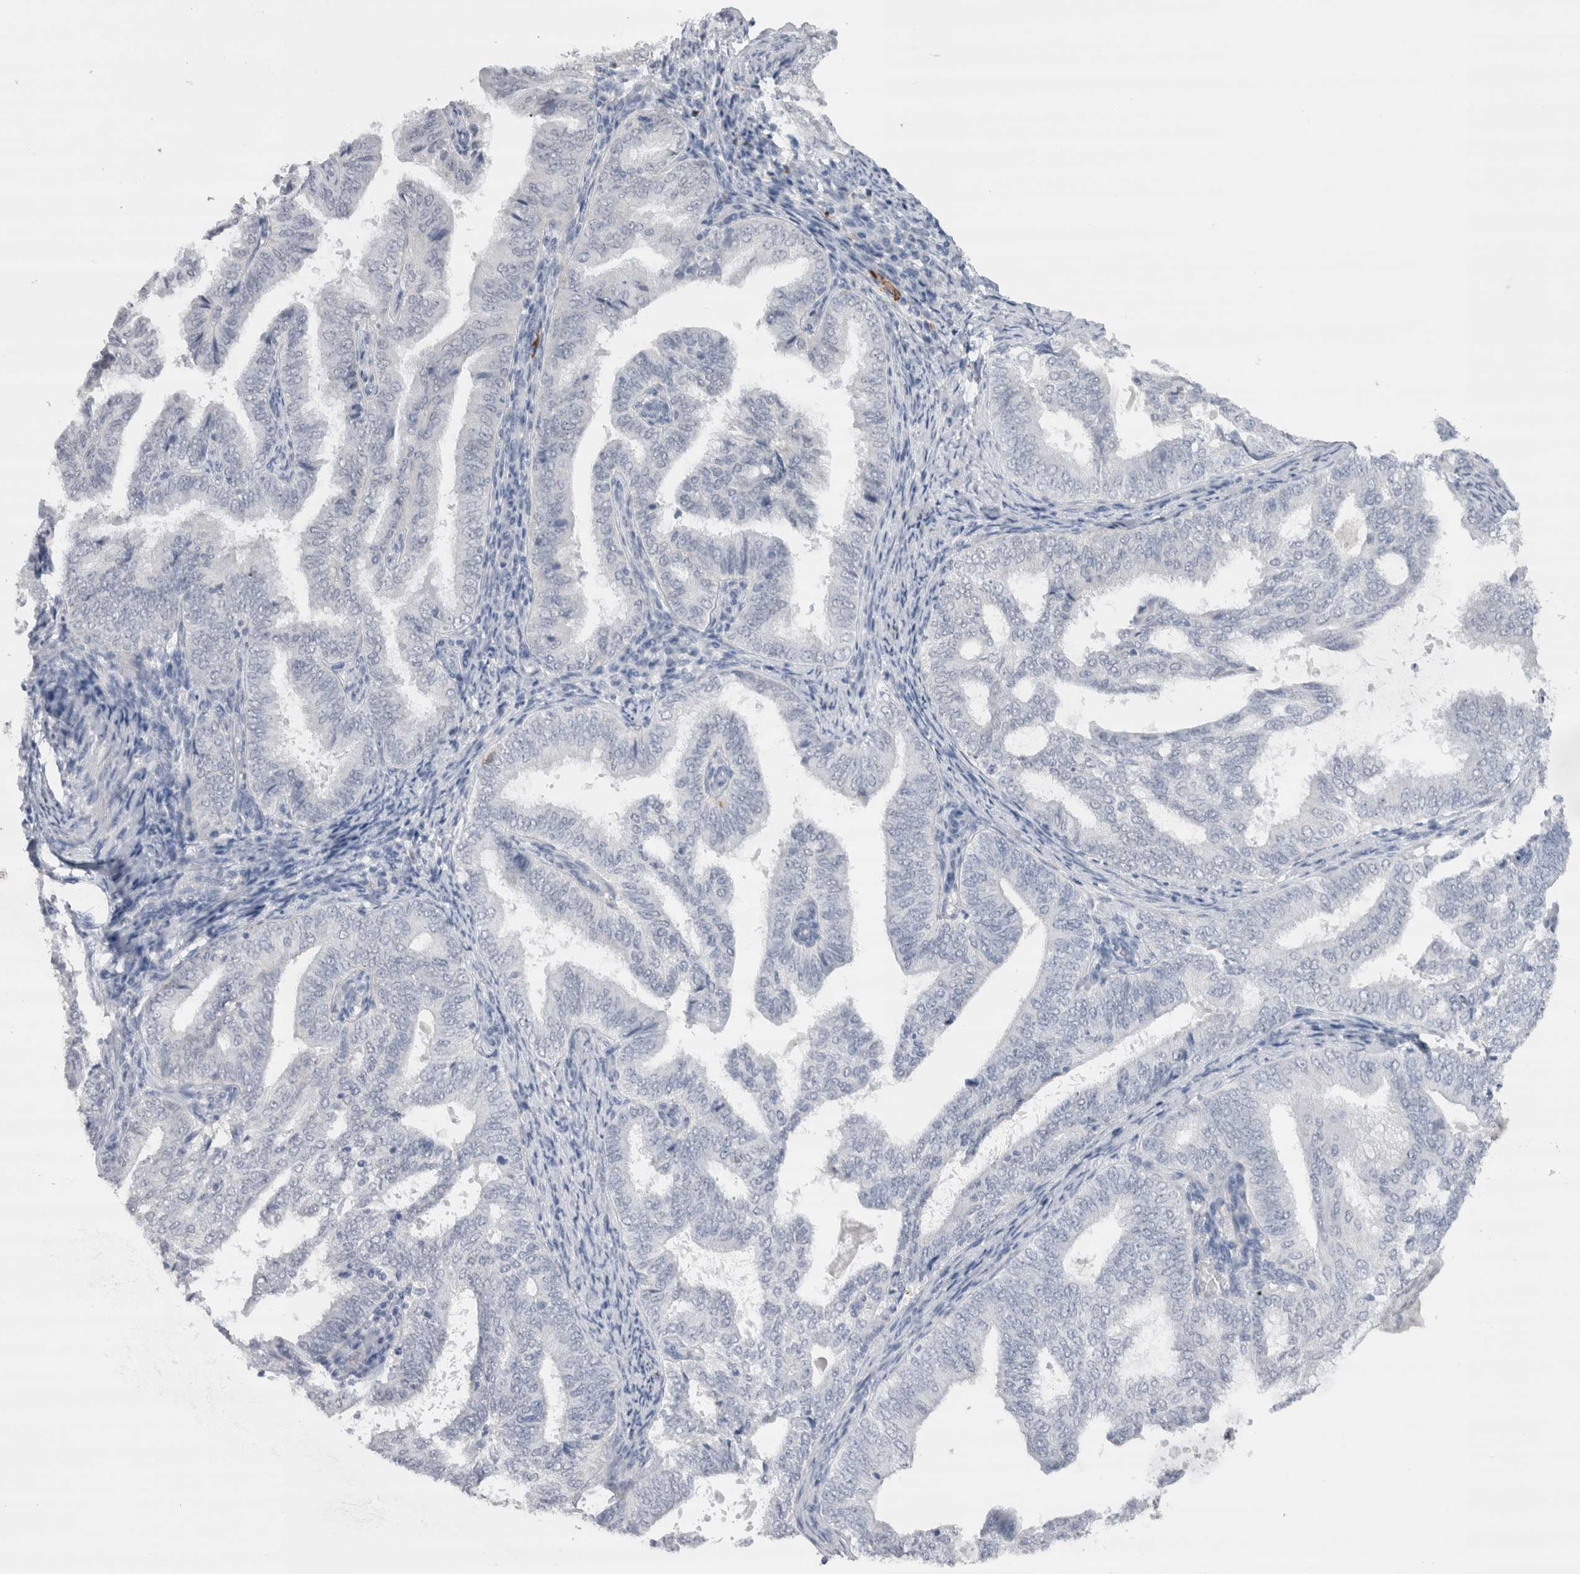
{"staining": {"intensity": "negative", "quantity": "none", "location": "none"}, "tissue": "endometrial cancer", "cell_type": "Tumor cells", "image_type": "cancer", "snomed": [{"axis": "morphology", "description": "Adenocarcinoma, NOS"}, {"axis": "topography", "description": "Endometrium"}], "caption": "Tumor cells show no significant protein expression in adenocarcinoma (endometrial). (Stains: DAB IHC with hematoxylin counter stain, Microscopy: brightfield microscopy at high magnification).", "gene": "CDH17", "patient": {"sex": "female", "age": 58}}